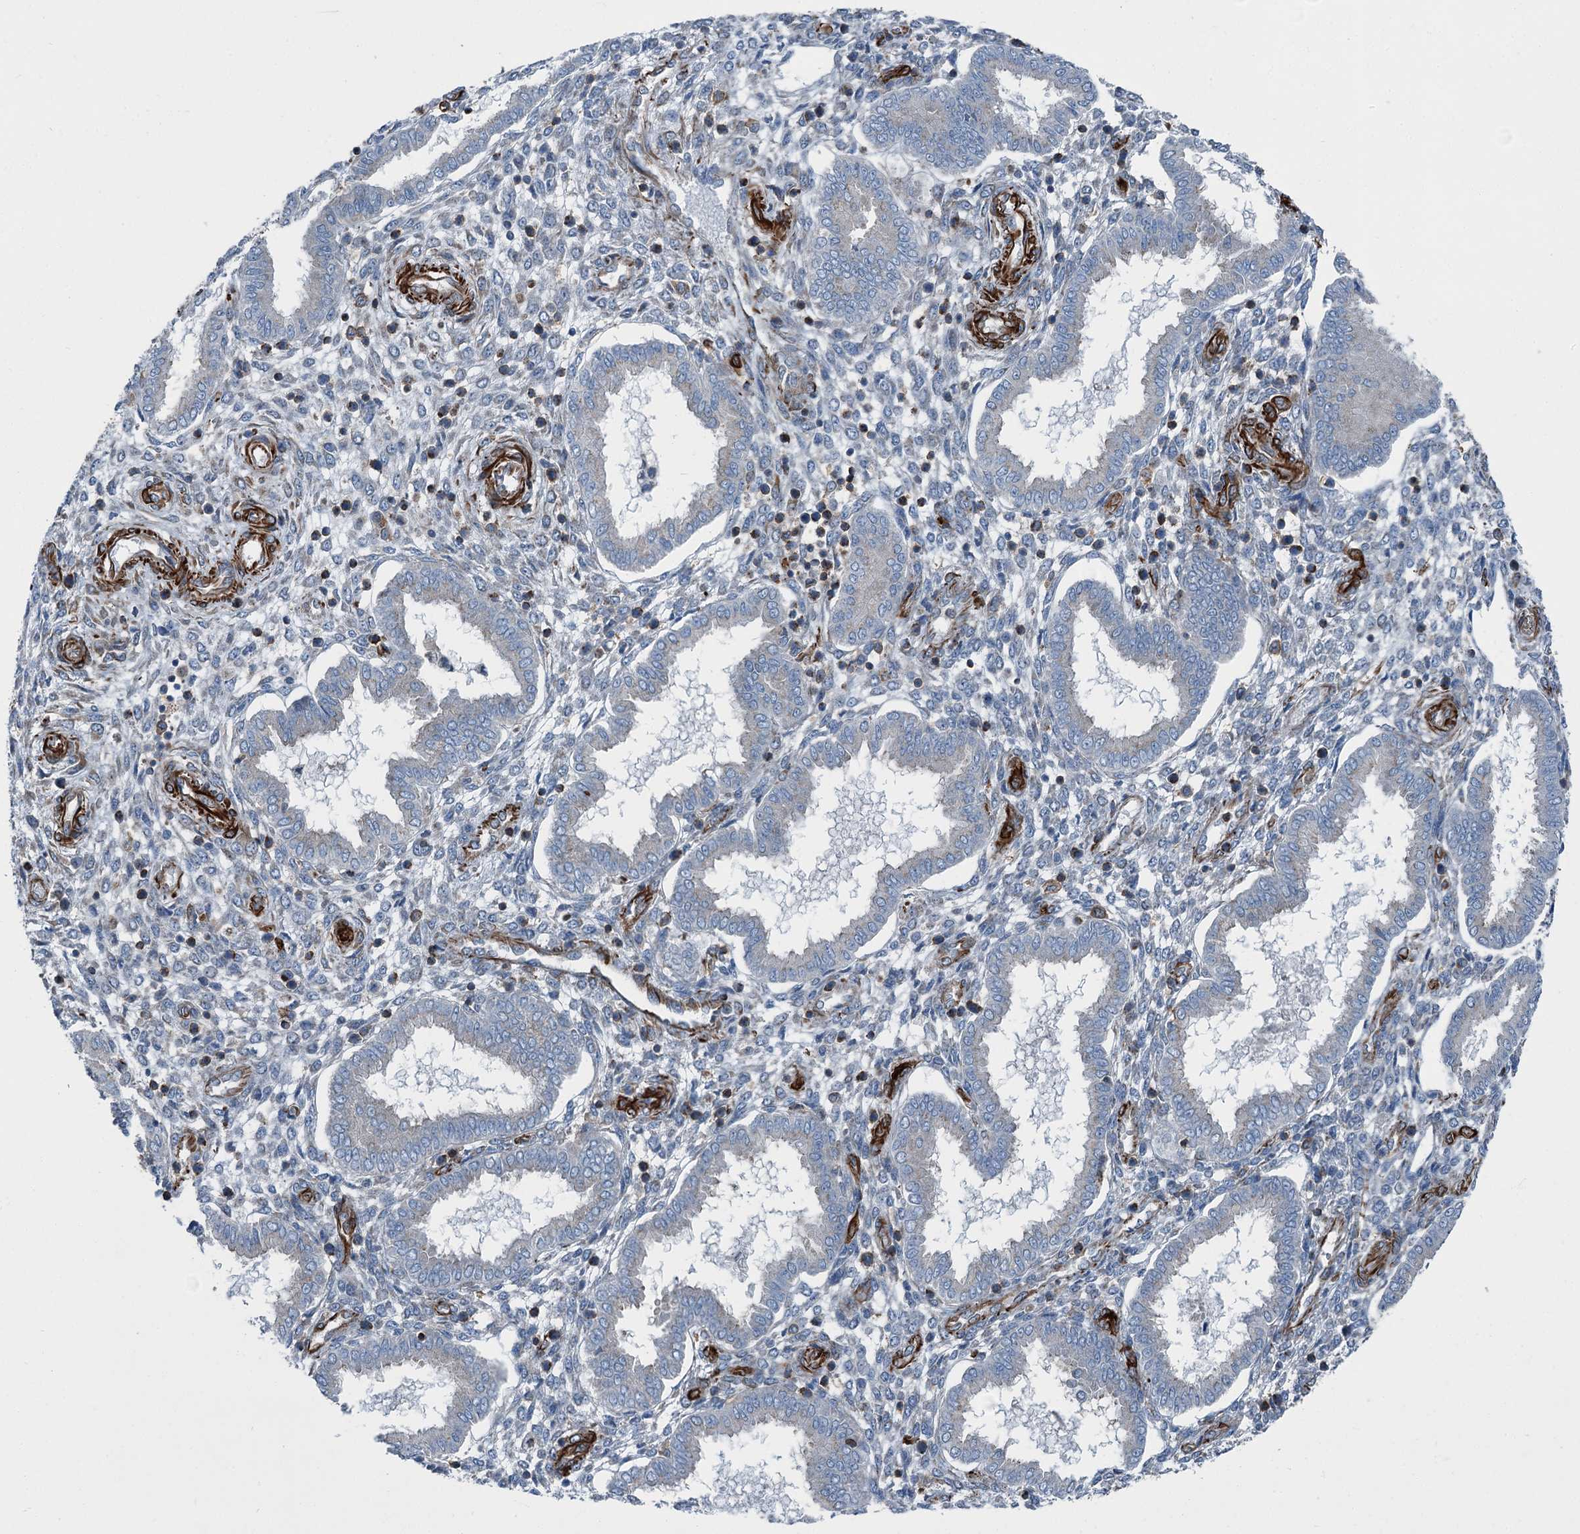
{"staining": {"intensity": "negative", "quantity": "none", "location": "none"}, "tissue": "endometrium", "cell_type": "Cells in endometrial stroma", "image_type": "normal", "snomed": [{"axis": "morphology", "description": "Normal tissue, NOS"}, {"axis": "topography", "description": "Endometrium"}], "caption": "Cells in endometrial stroma show no significant expression in normal endometrium. (Brightfield microscopy of DAB immunohistochemistry (IHC) at high magnification).", "gene": "AXL", "patient": {"sex": "female", "age": 24}}